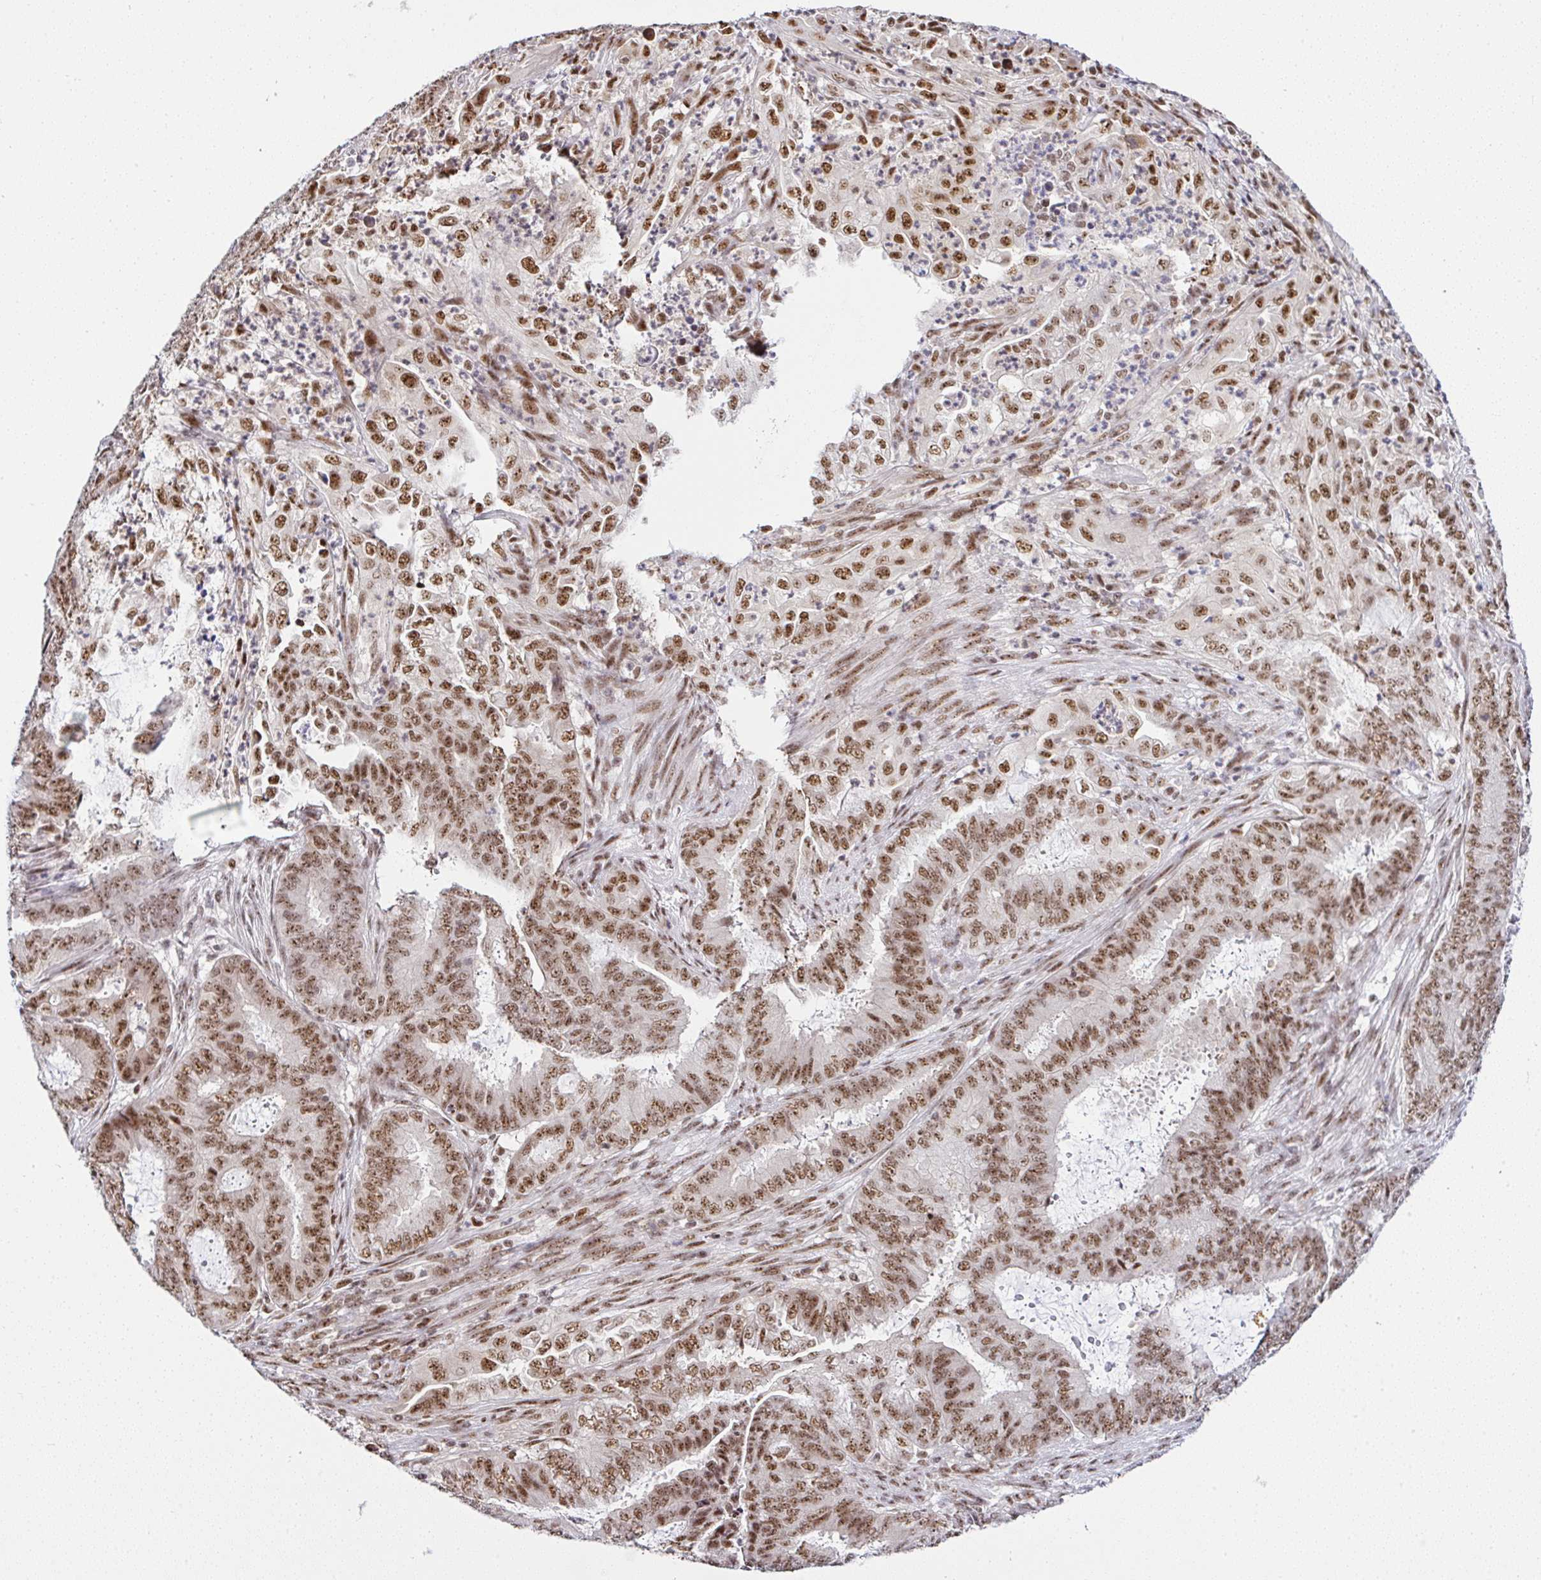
{"staining": {"intensity": "moderate", "quantity": ">75%", "location": "nuclear"}, "tissue": "endometrial cancer", "cell_type": "Tumor cells", "image_type": "cancer", "snomed": [{"axis": "morphology", "description": "Adenocarcinoma, NOS"}, {"axis": "topography", "description": "Endometrium"}], "caption": "This is an image of IHC staining of endometrial cancer (adenocarcinoma), which shows moderate positivity in the nuclear of tumor cells.", "gene": "PTPN2", "patient": {"sex": "female", "age": 51}}